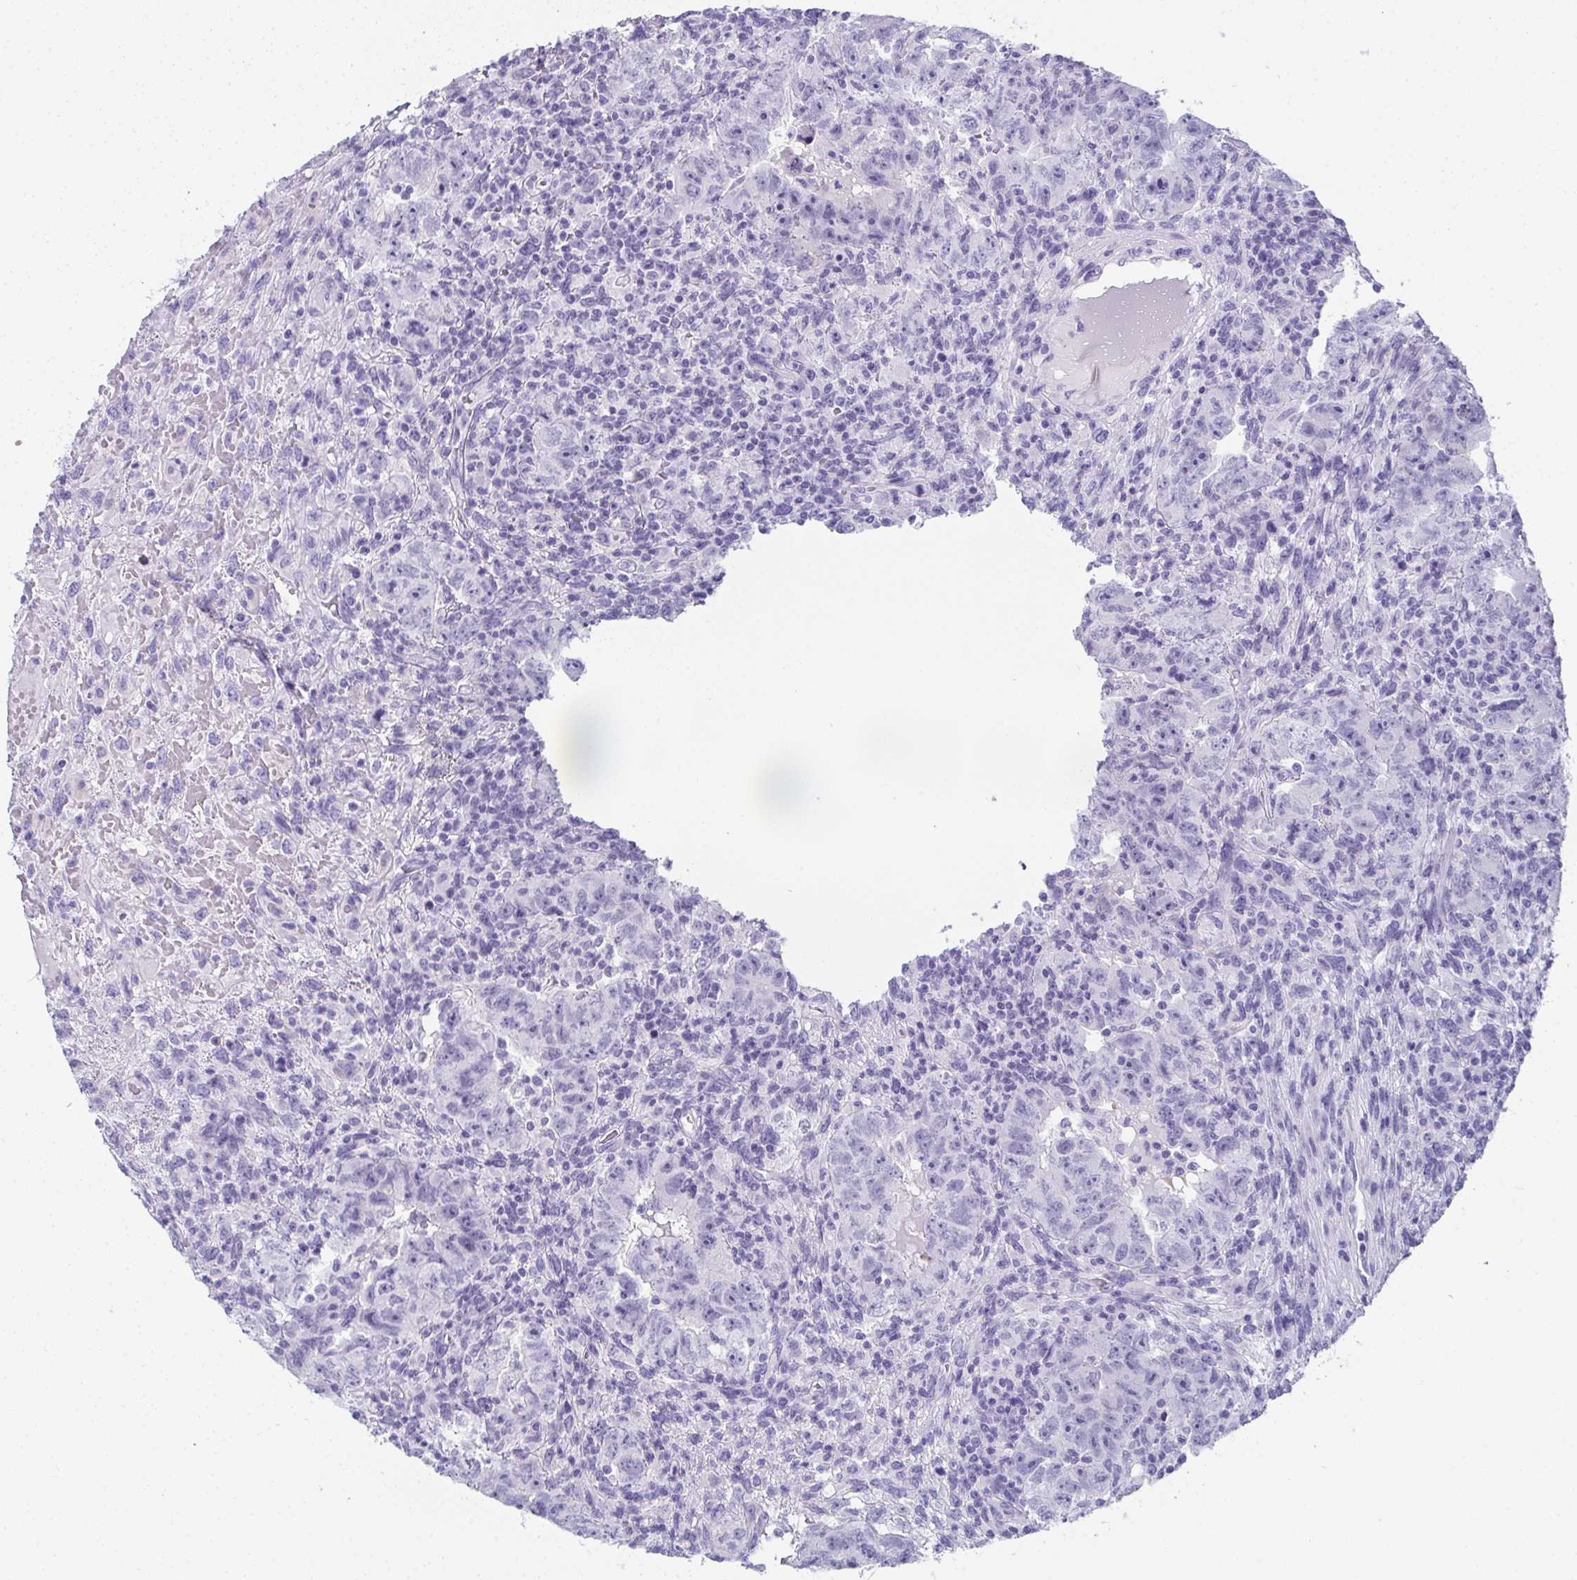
{"staining": {"intensity": "negative", "quantity": "none", "location": "none"}, "tissue": "testis cancer", "cell_type": "Tumor cells", "image_type": "cancer", "snomed": [{"axis": "morphology", "description": "Carcinoma, Embryonal, NOS"}, {"axis": "topography", "description": "Testis"}], "caption": "The image exhibits no significant expression in tumor cells of testis embryonal carcinoma. (DAB (3,3'-diaminobenzidine) immunohistochemistry, high magnification).", "gene": "SYCP1", "patient": {"sex": "male", "age": 24}}